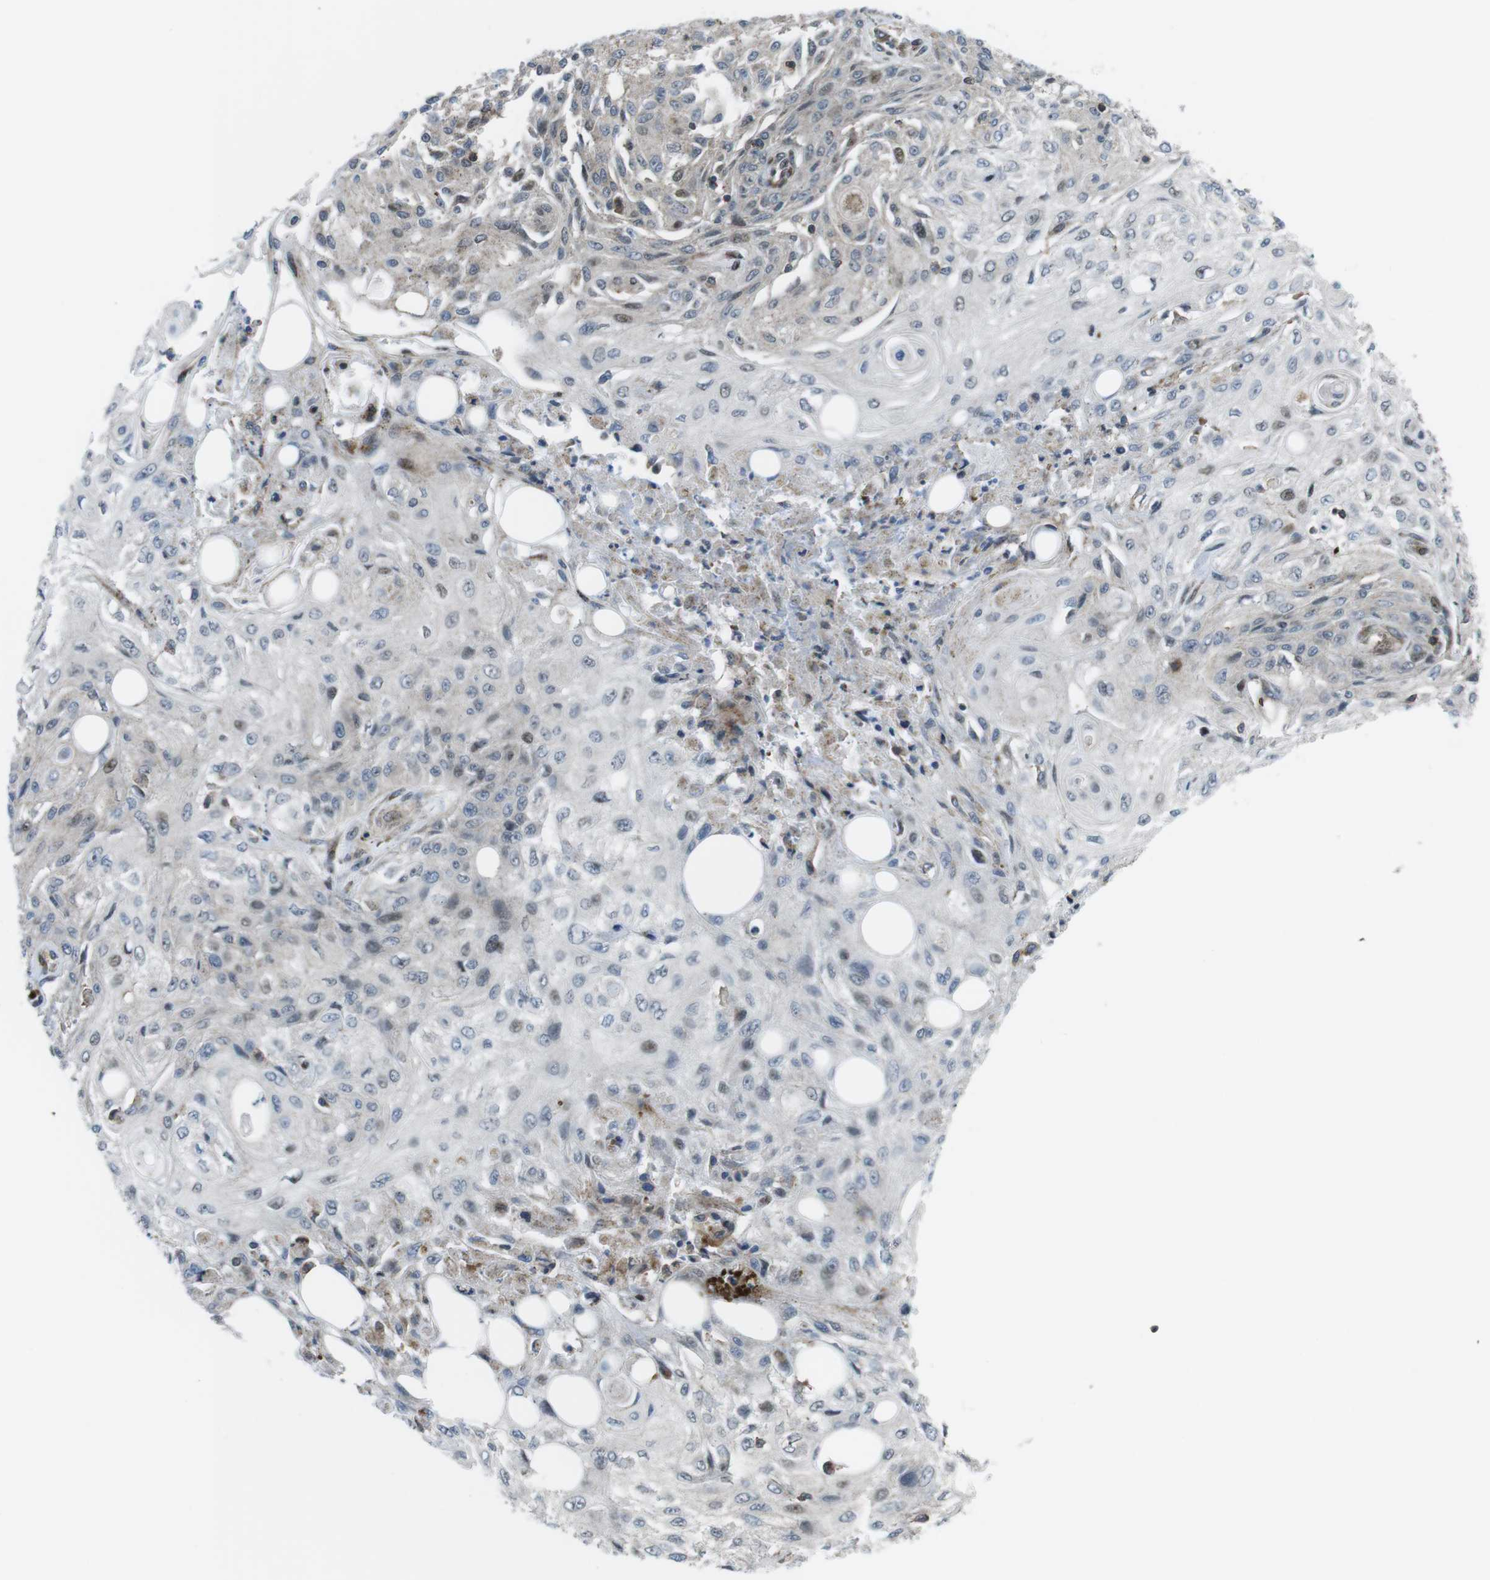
{"staining": {"intensity": "negative", "quantity": "none", "location": "none"}, "tissue": "skin cancer", "cell_type": "Tumor cells", "image_type": "cancer", "snomed": [{"axis": "morphology", "description": "Squamous cell carcinoma, NOS"}, {"axis": "topography", "description": "Skin"}], "caption": "Human skin squamous cell carcinoma stained for a protein using immunohistochemistry demonstrates no staining in tumor cells.", "gene": "CUL7", "patient": {"sex": "male", "age": 75}}